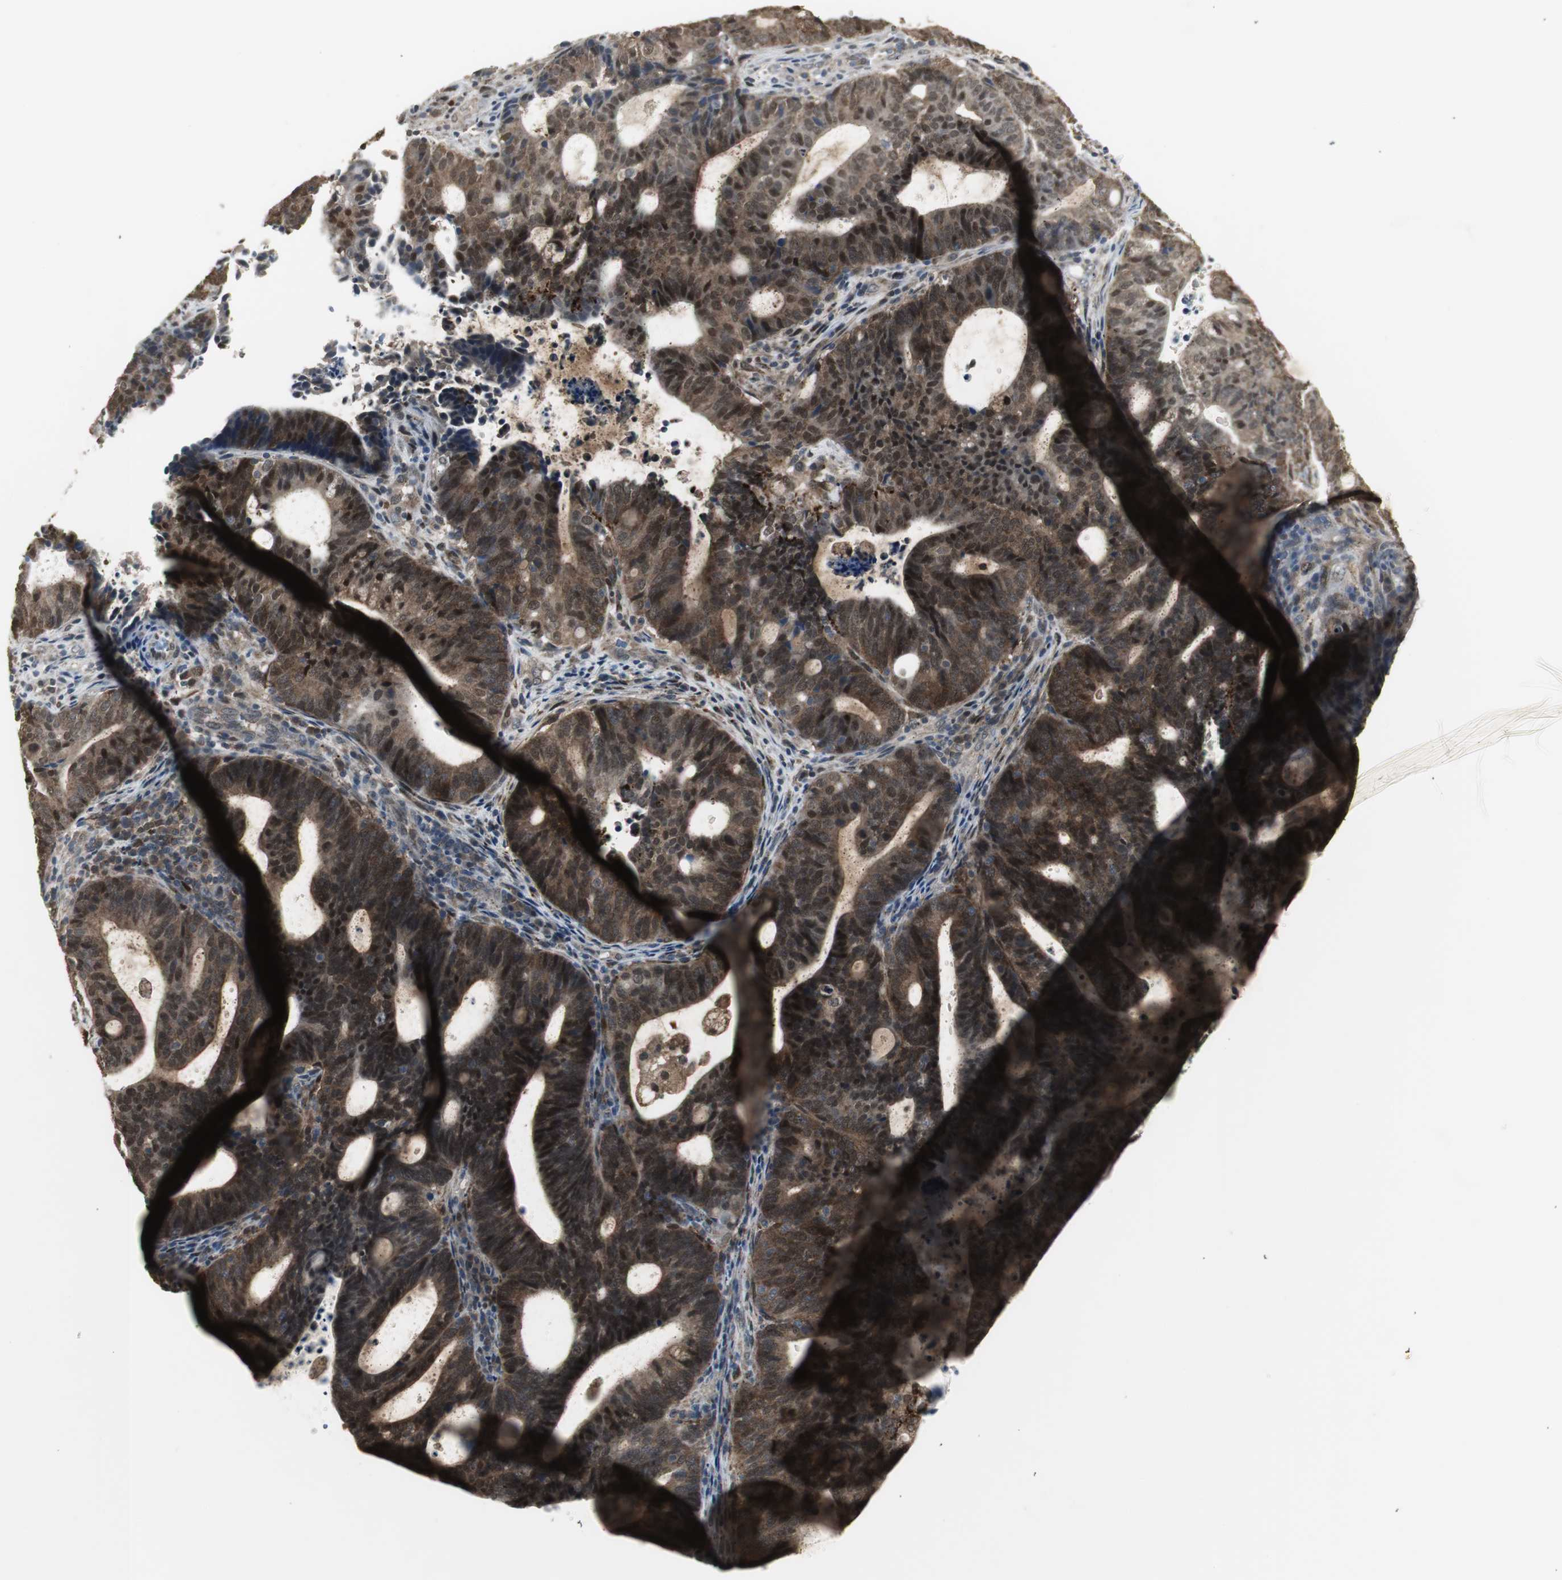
{"staining": {"intensity": "strong", "quantity": ">75%", "location": "cytoplasmic/membranous,nuclear"}, "tissue": "endometrial cancer", "cell_type": "Tumor cells", "image_type": "cancer", "snomed": [{"axis": "morphology", "description": "Adenocarcinoma, NOS"}, {"axis": "topography", "description": "Uterus"}], "caption": "Immunohistochemistry (IHC) of endometrial cancer (adenocarcinoma) demonstrates high levels of strong cytoplasmic/membranous and nuclear staining in approximately >75% of tumor cells. (DAB (3,3'-diaminobenzidine) IHC with brightfield microscopy, high magnification).", "gene": "PLIN3", "patient": {"sex": "female", "age": 83}}